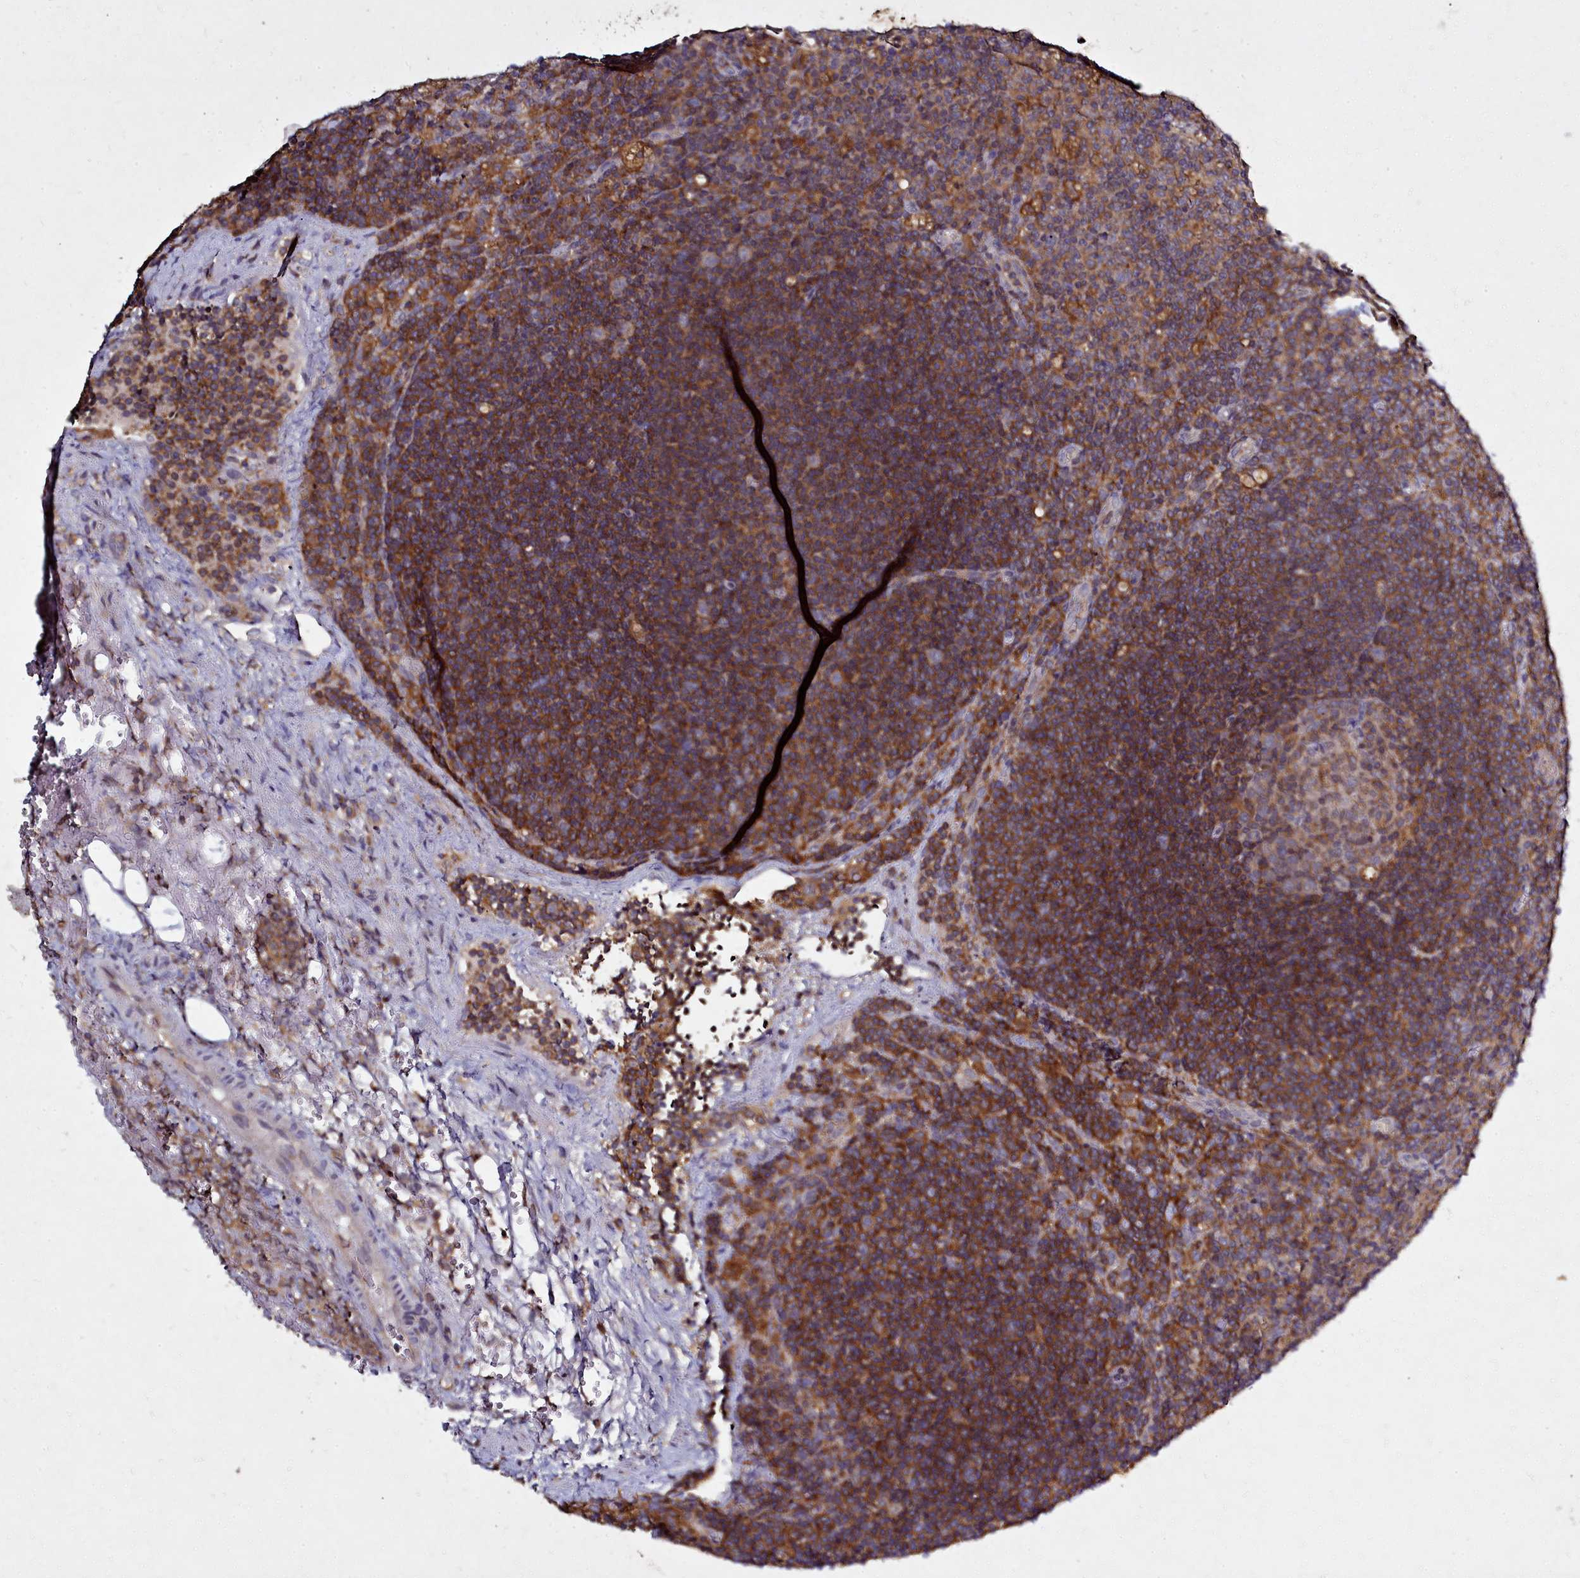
{"staining": {"intensity": "moderate", "quantity": "<25%", "location": "cytoplasmic/membranous"}, "tissue": "lymph node", "cell_type": "Germinal center cells", "image_type": "normal", "snomed": [{"axis": "morphology", "description": "Normal tissue, NOS"}, {"axis": "topography", "description": "Lymph node"}], "caption": "Immunohistochemical staining of normal lymph node displays low levels of moderate cytoplasmic/membranous expression in about <25% of germinal center cells.", "gene": "NCKAP1L", "patient": {"sex": "male", "age": 69}}